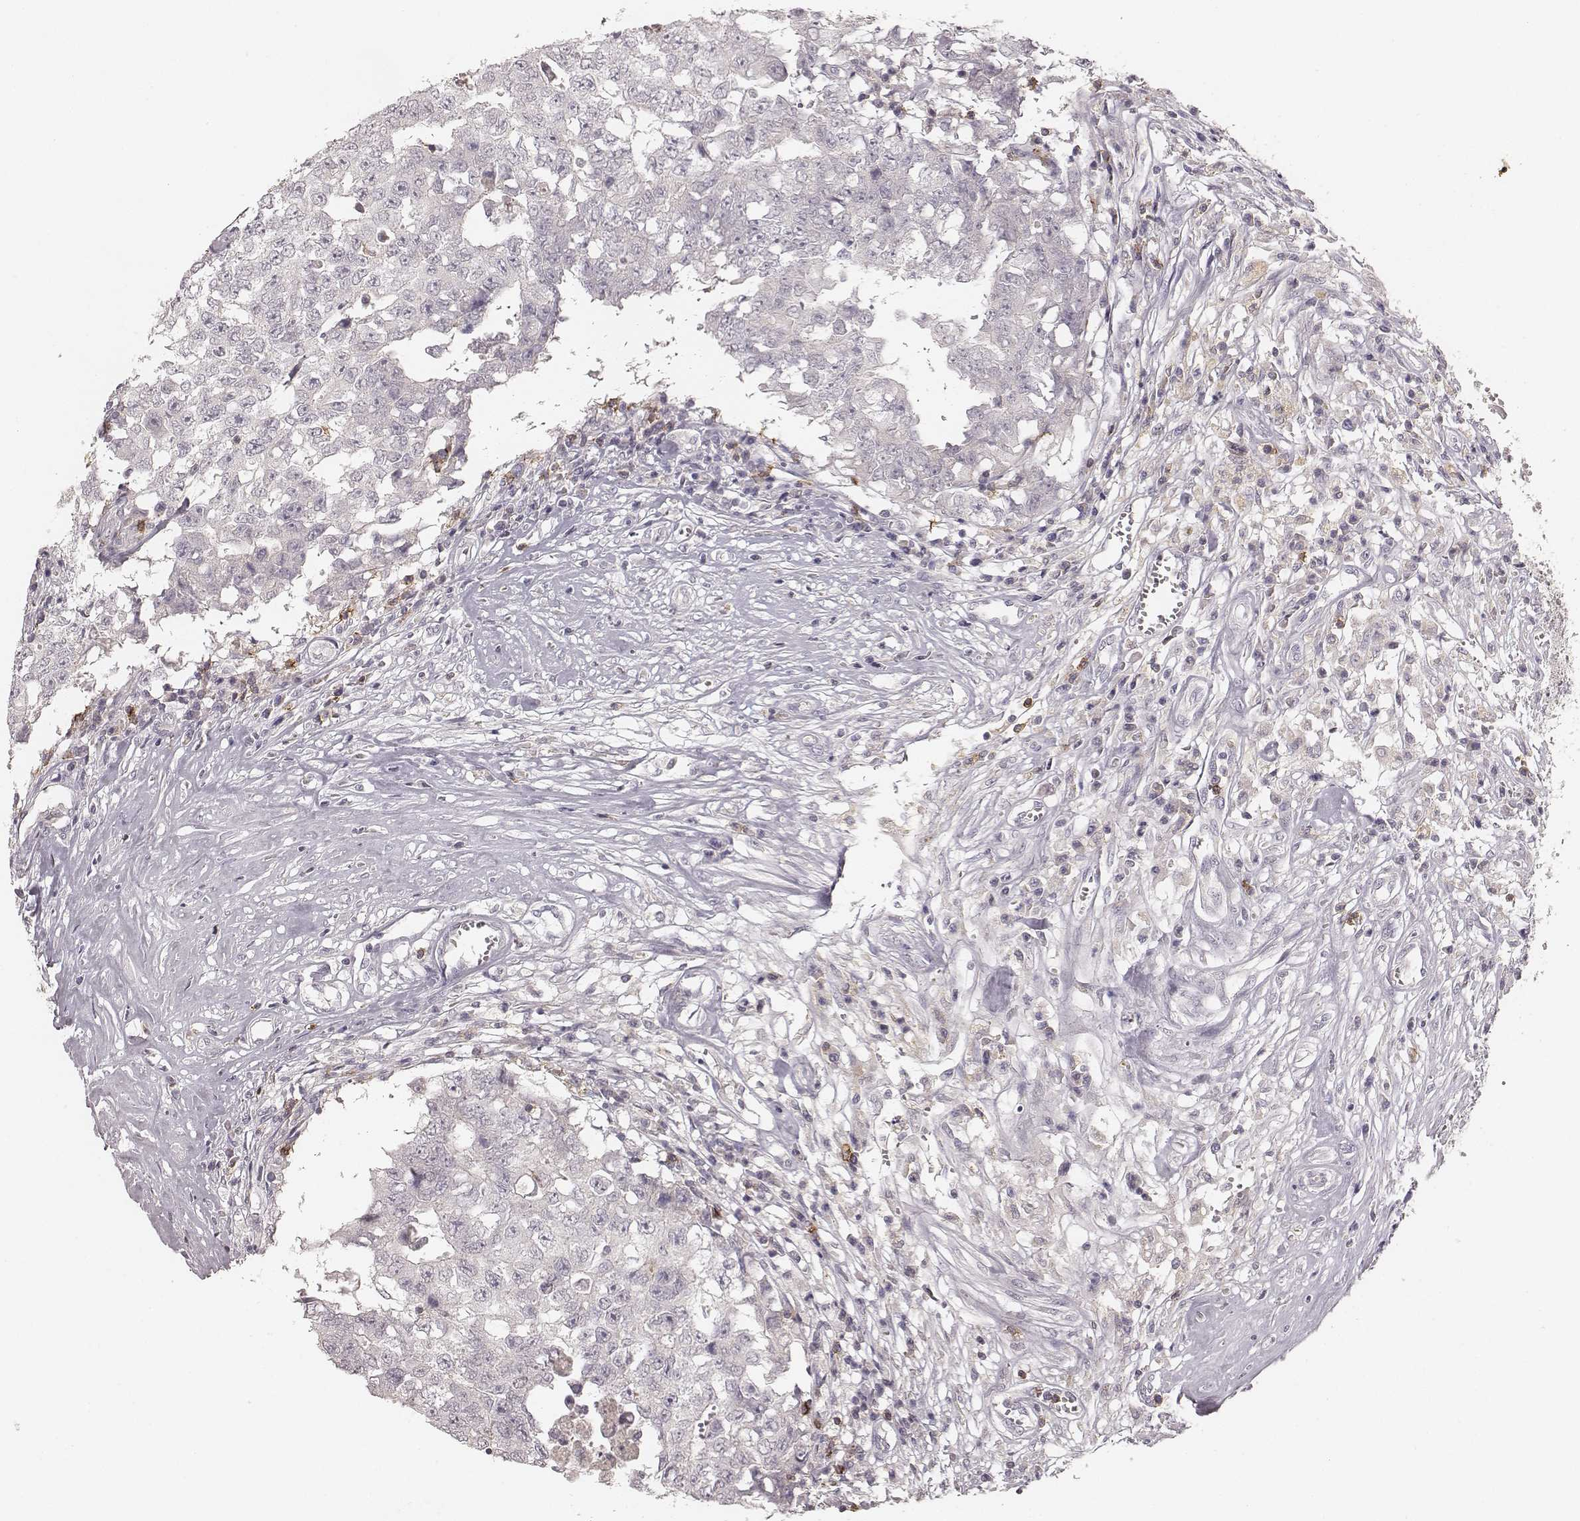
{"staining": {"intensity": "negative", "quantity": "none", "location": "none"}, "tissue": "testis cancer", "cell_type": "Tumor cells", "image_type": "cancer", "snomed": [{"axis": "morphology", "description": "Carcinoma, Embryonal, NOS"}, {"axis": "topography", "description": "Testis"}], "caption": "A micrograph of testis cancer stained for a protein exhibits no brown staining in tumor cells. Brightfield microscopy of immunohistochemistry (IHC) stained with DAB (brown) and hematoxylin (blue), captured at high magnification.", "gene": "CD8A", "patient": {"sex": "male", "age": 36}}